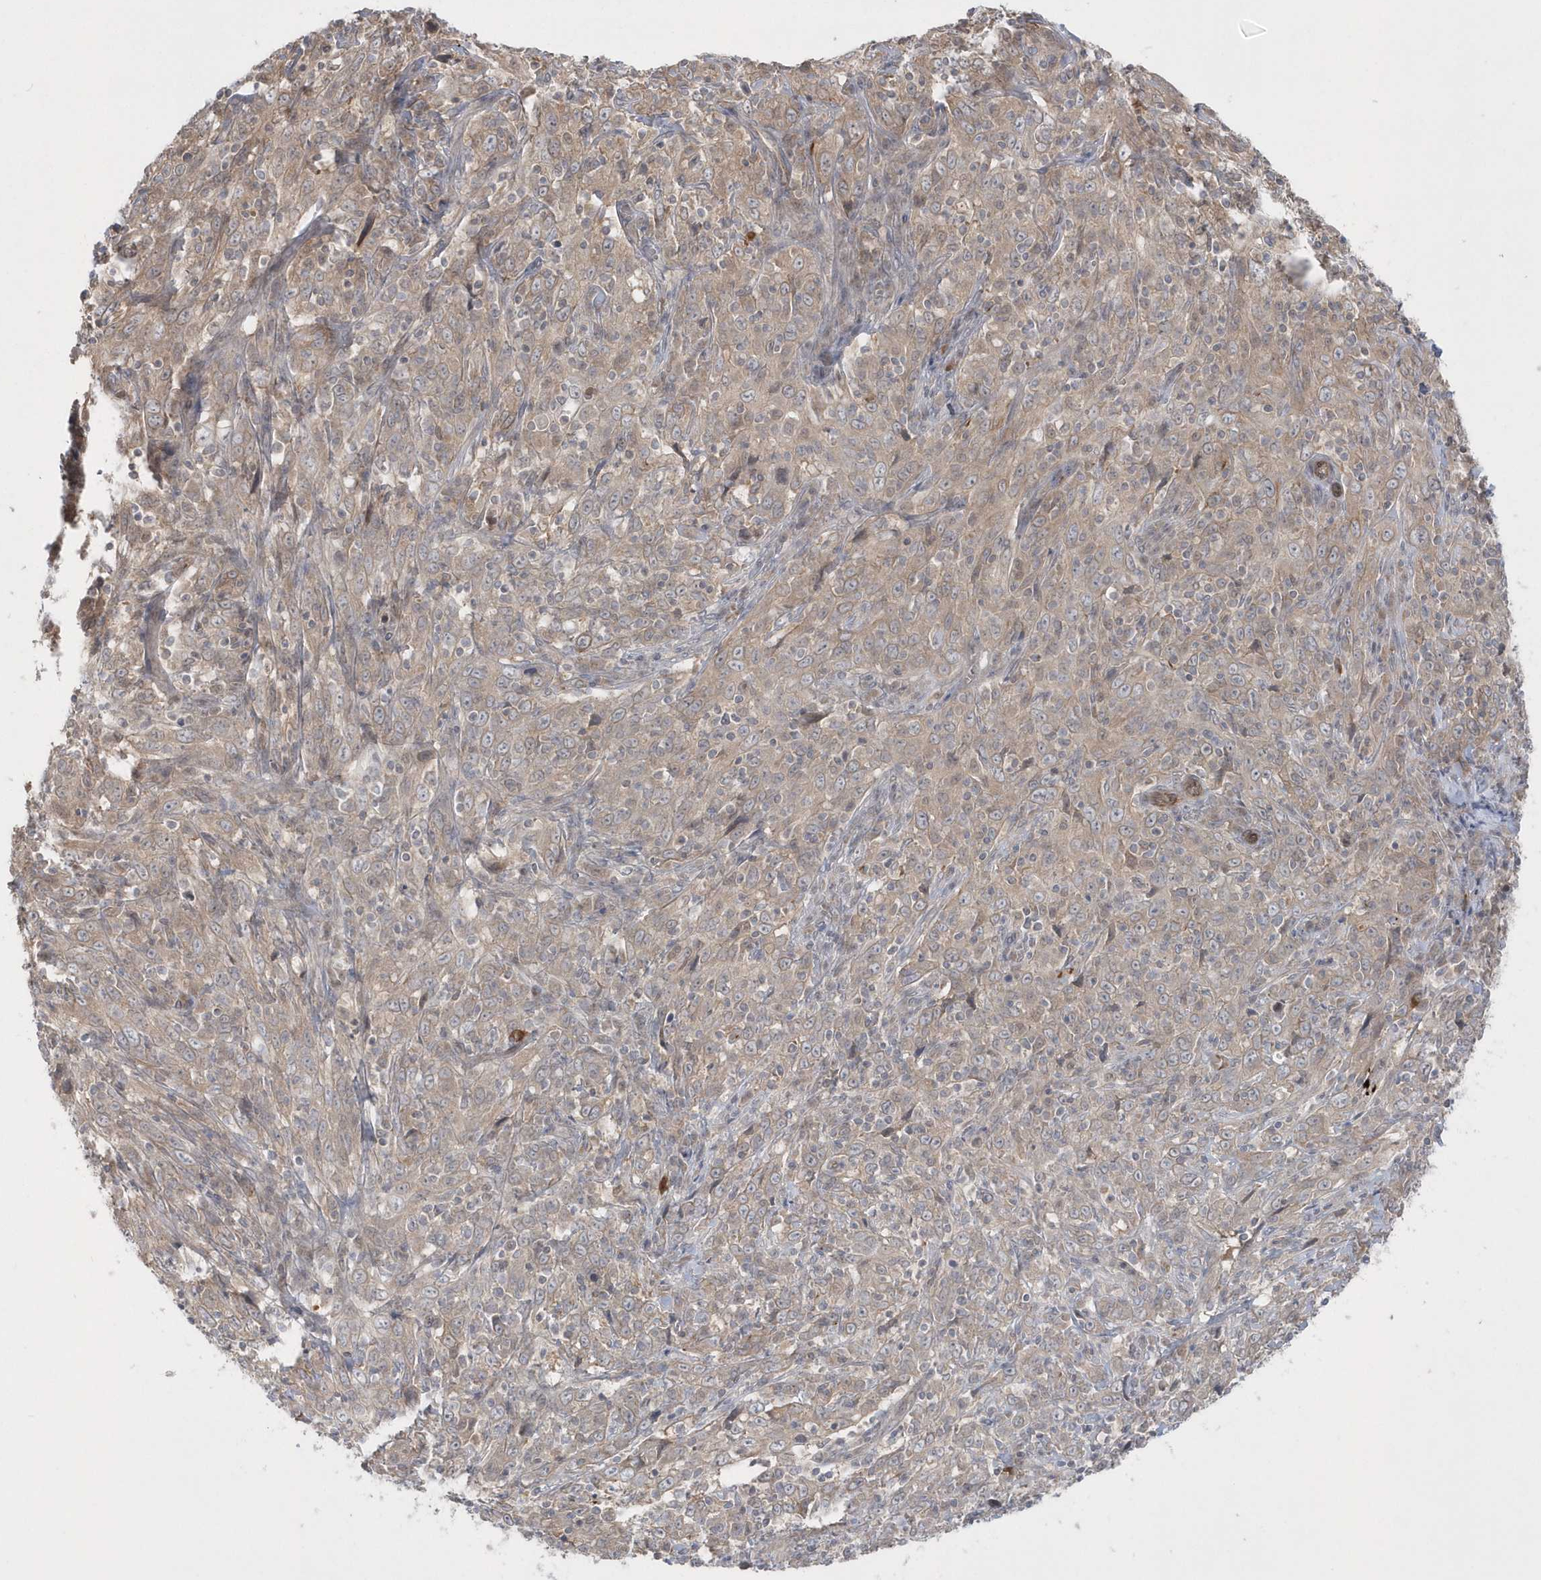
{"staining": {"intensity": "weak", "quantity": ">75%", "location": "cytoplasmic/membranous"}, "tissue": "cervical cancer", "cell_type": "Tumor cells", "image_type": "cancer", "snomed": [{"axis": "morphology", "description": "Squamous cell carcinoma, NOS"}, {"axis": "topography", "description": "Cervix"}], "caption": "Immunohistochemical staining of cervical squamous cell carcinoma reveals low levels of weak cytoplasmic/membranous protein positivity in approximately >75% of tumor cells.", "gene": "DHX57", "patient": {"sex": "female", "age": 46}}